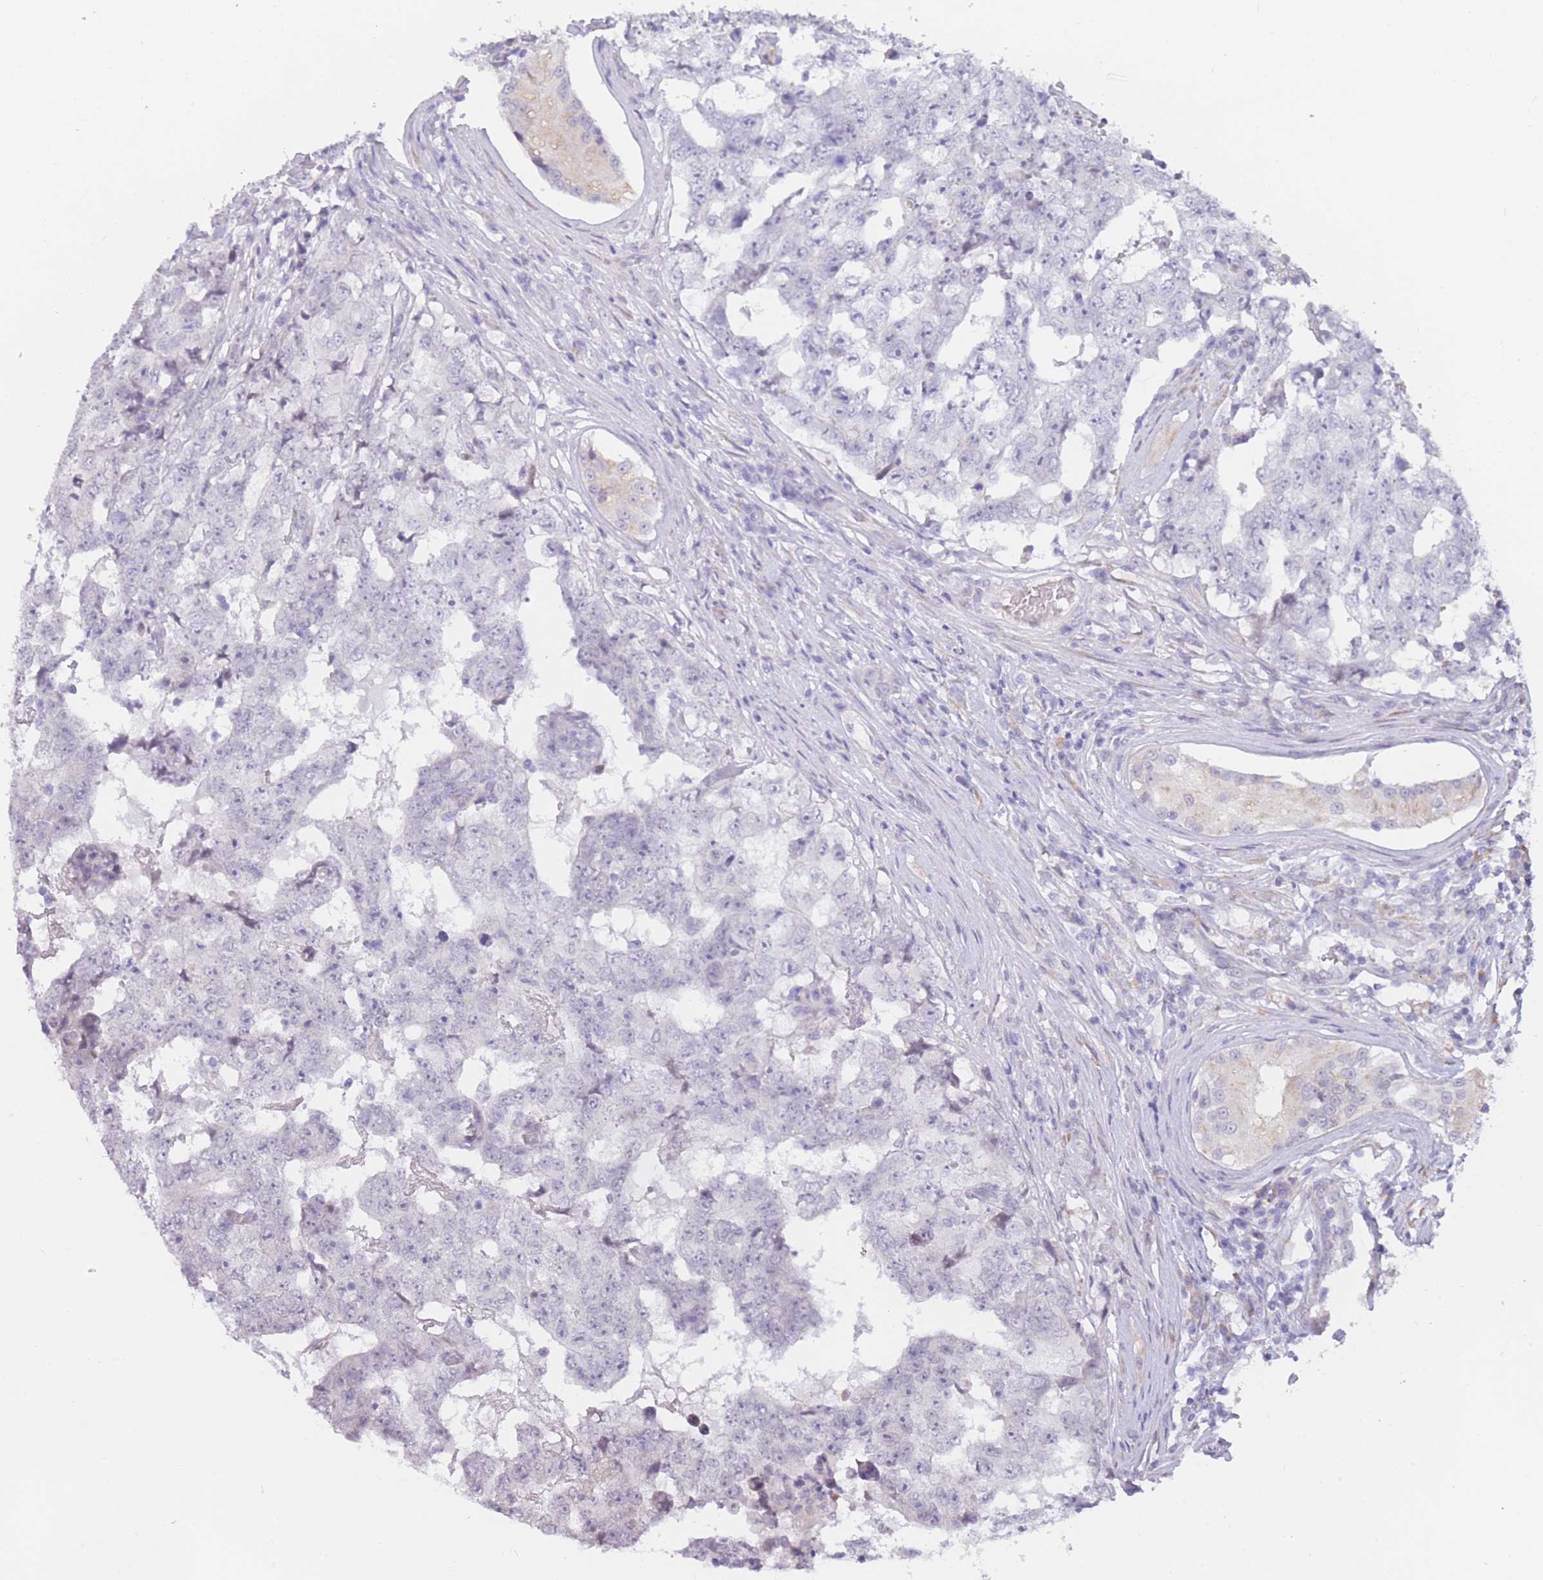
{"staining": {"intensity": "negative", "quantity": "none", "location": "none"}, "tissue": "testis cancer", "cell_type": "Tumor cells", "image_type": "cancer", "snomed": [{"axis": "morphology", "description": "Carcinoma, Embryonal, NOS"}, {"axis": "topography", "description": "Testis"}], "caption": "Micrograph shows no significant protein expression in tumor cells of testis cancer.", "gene": "COL27A1", "patient": {"sex": "male", "age": 25}}